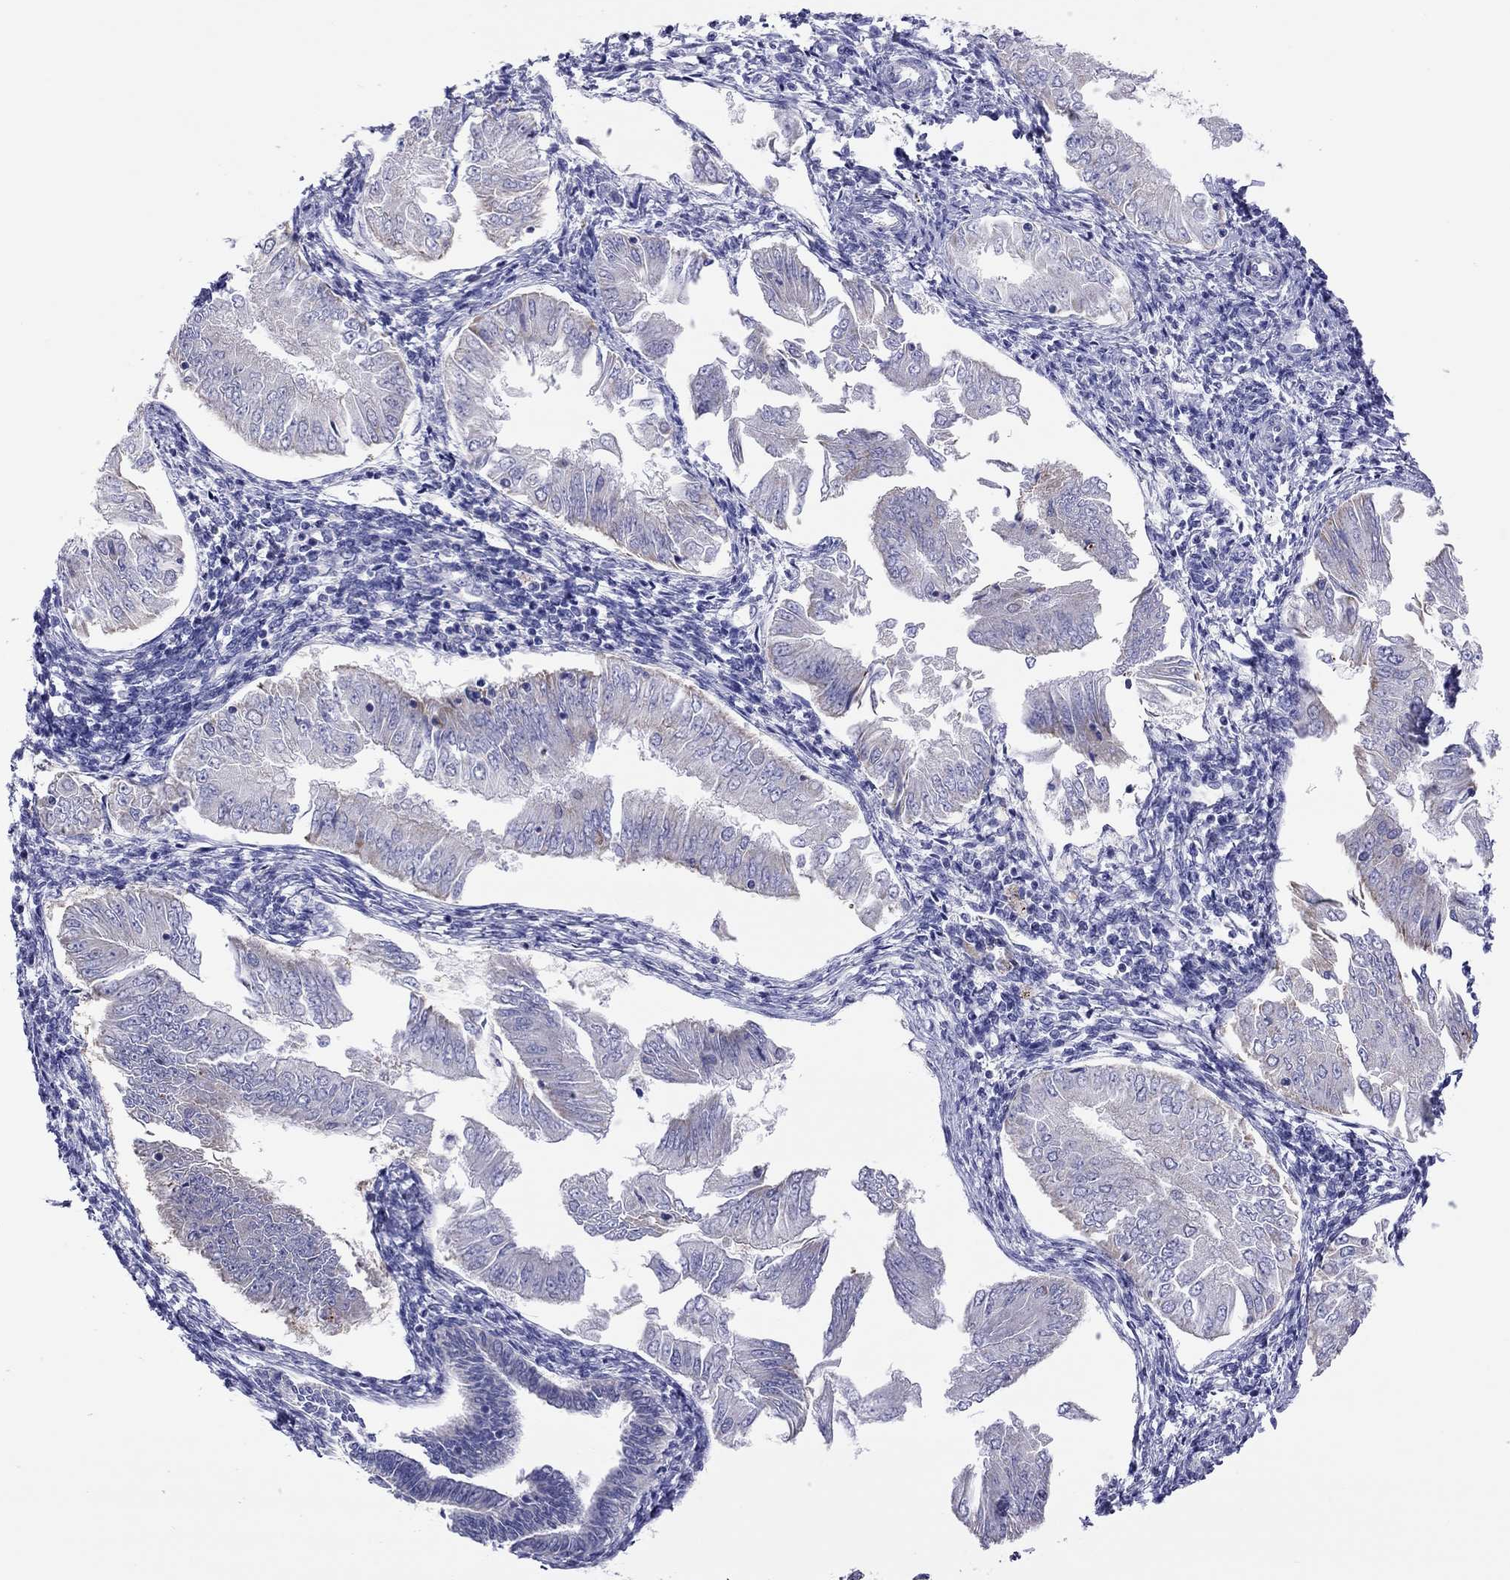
{"staining": {"intensity": "negative", "quantity": "none", "location": "none"}, "tissue": "endometrial cancer", "cell_type": "Tumor cells", "image_type": "cancer", "snomed": [{"axis": "morphology", "description": "Adenocarcinoma, NOS"}, {"axis": "topography", "description": "Endometrium"}], "caption": "Image shows no significant protein expression in tumor cells of endometrial cancer (adenocarcinoma).", "gene": "COL9A1", "patient": {"sex": "female", "age": 53}}